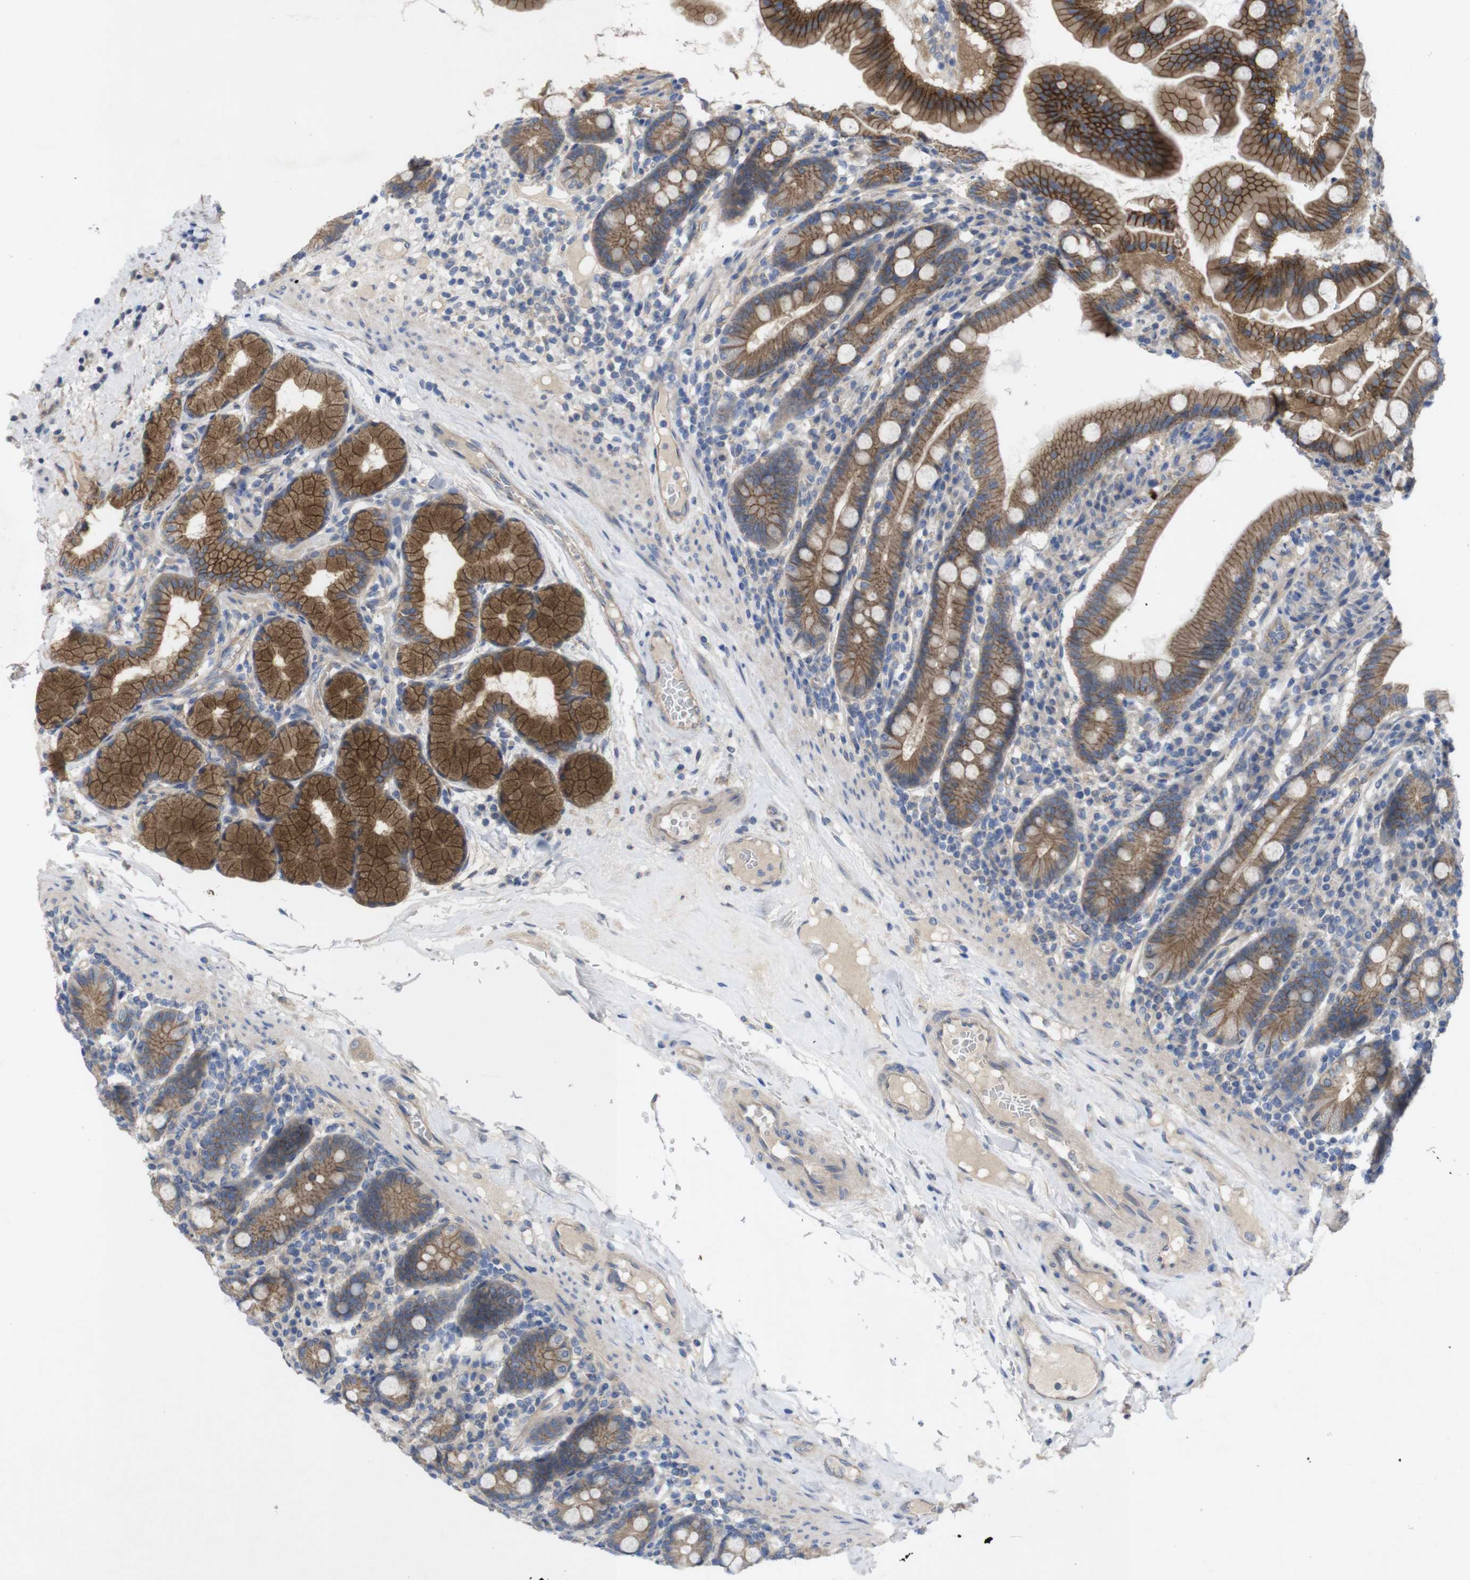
{"staining": {"intensity": "strong", "quantity": ">75%", "location": "cytoplasmic/membranous"}, "tissue": "duodenum", "cell_type": "Glandular cells", "image_type": "normal", "snomed": [{"axis": "morphology", "description": "Normal tissue, NOS"}, {"axis": "topography", "description": "Duodenum"}], "caption": "This histopathology image displays immunohistochemistry (IHC) staining of normal human duodenum, with high strong cytoplasmic/membranous expression in about >75% of glandular cells.", "gene": "KIDINS220", "patient": {"sex": "male", "age": 50}}